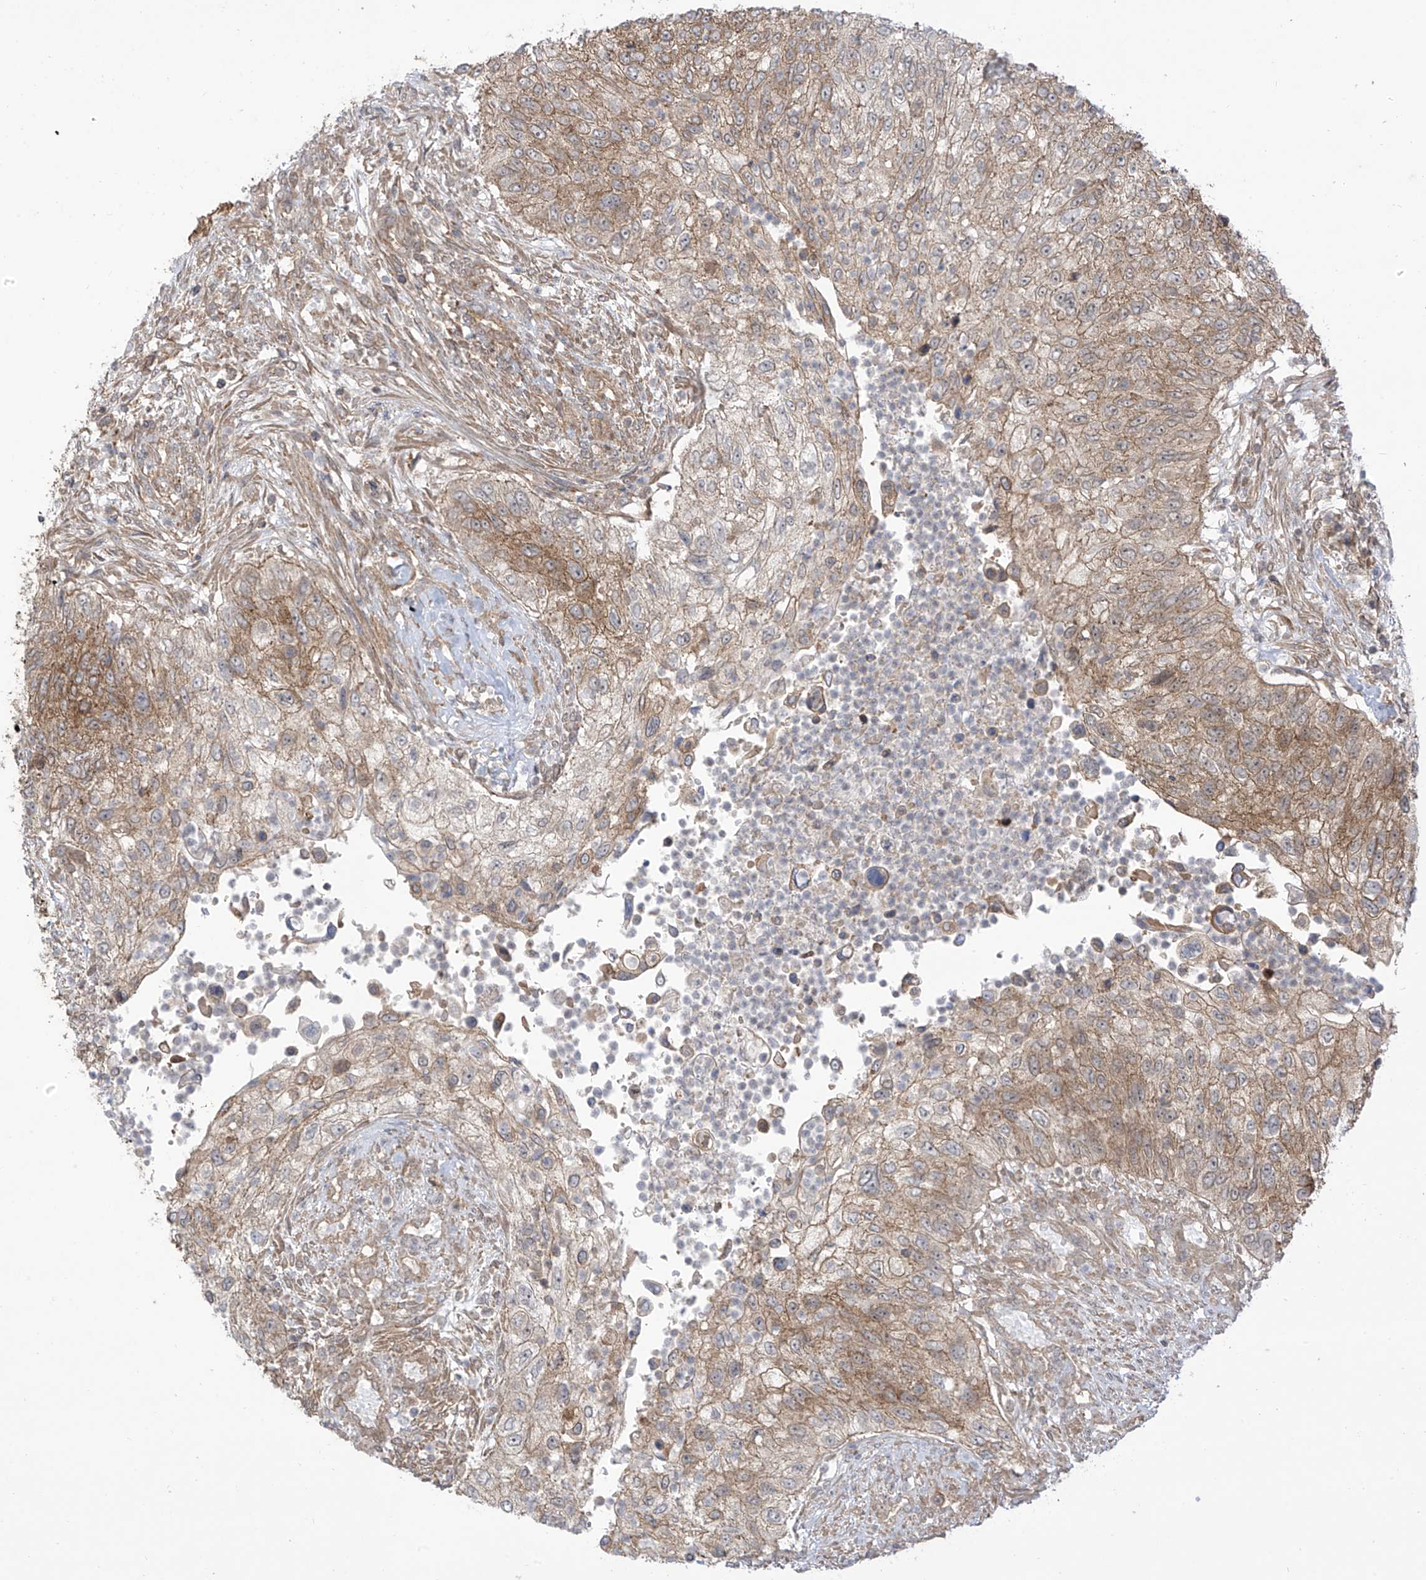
{"staining": {"intensity": "weak", "quantity": "25%-75%", "location": "cytoplasmic/membranous"}, "tissue": "urothelial cancer", "cell_type": "Tumor cells", "image_type": "cancer", "snomed": [{"axis": "morphology", "description": "Urothelial carcinoma, High grade"}, {"axis": "topography", "description": "Urinary bladder"}], "caption": "Brown immunohistochemical staining in urothelial carcinoma (high-grade) exhibits weak cytoplasmic/membranous positivity in approximately 25%-75% of tumor cells.", "gene": "REPS1", "patient": {"sex": "female", "age": 60}}